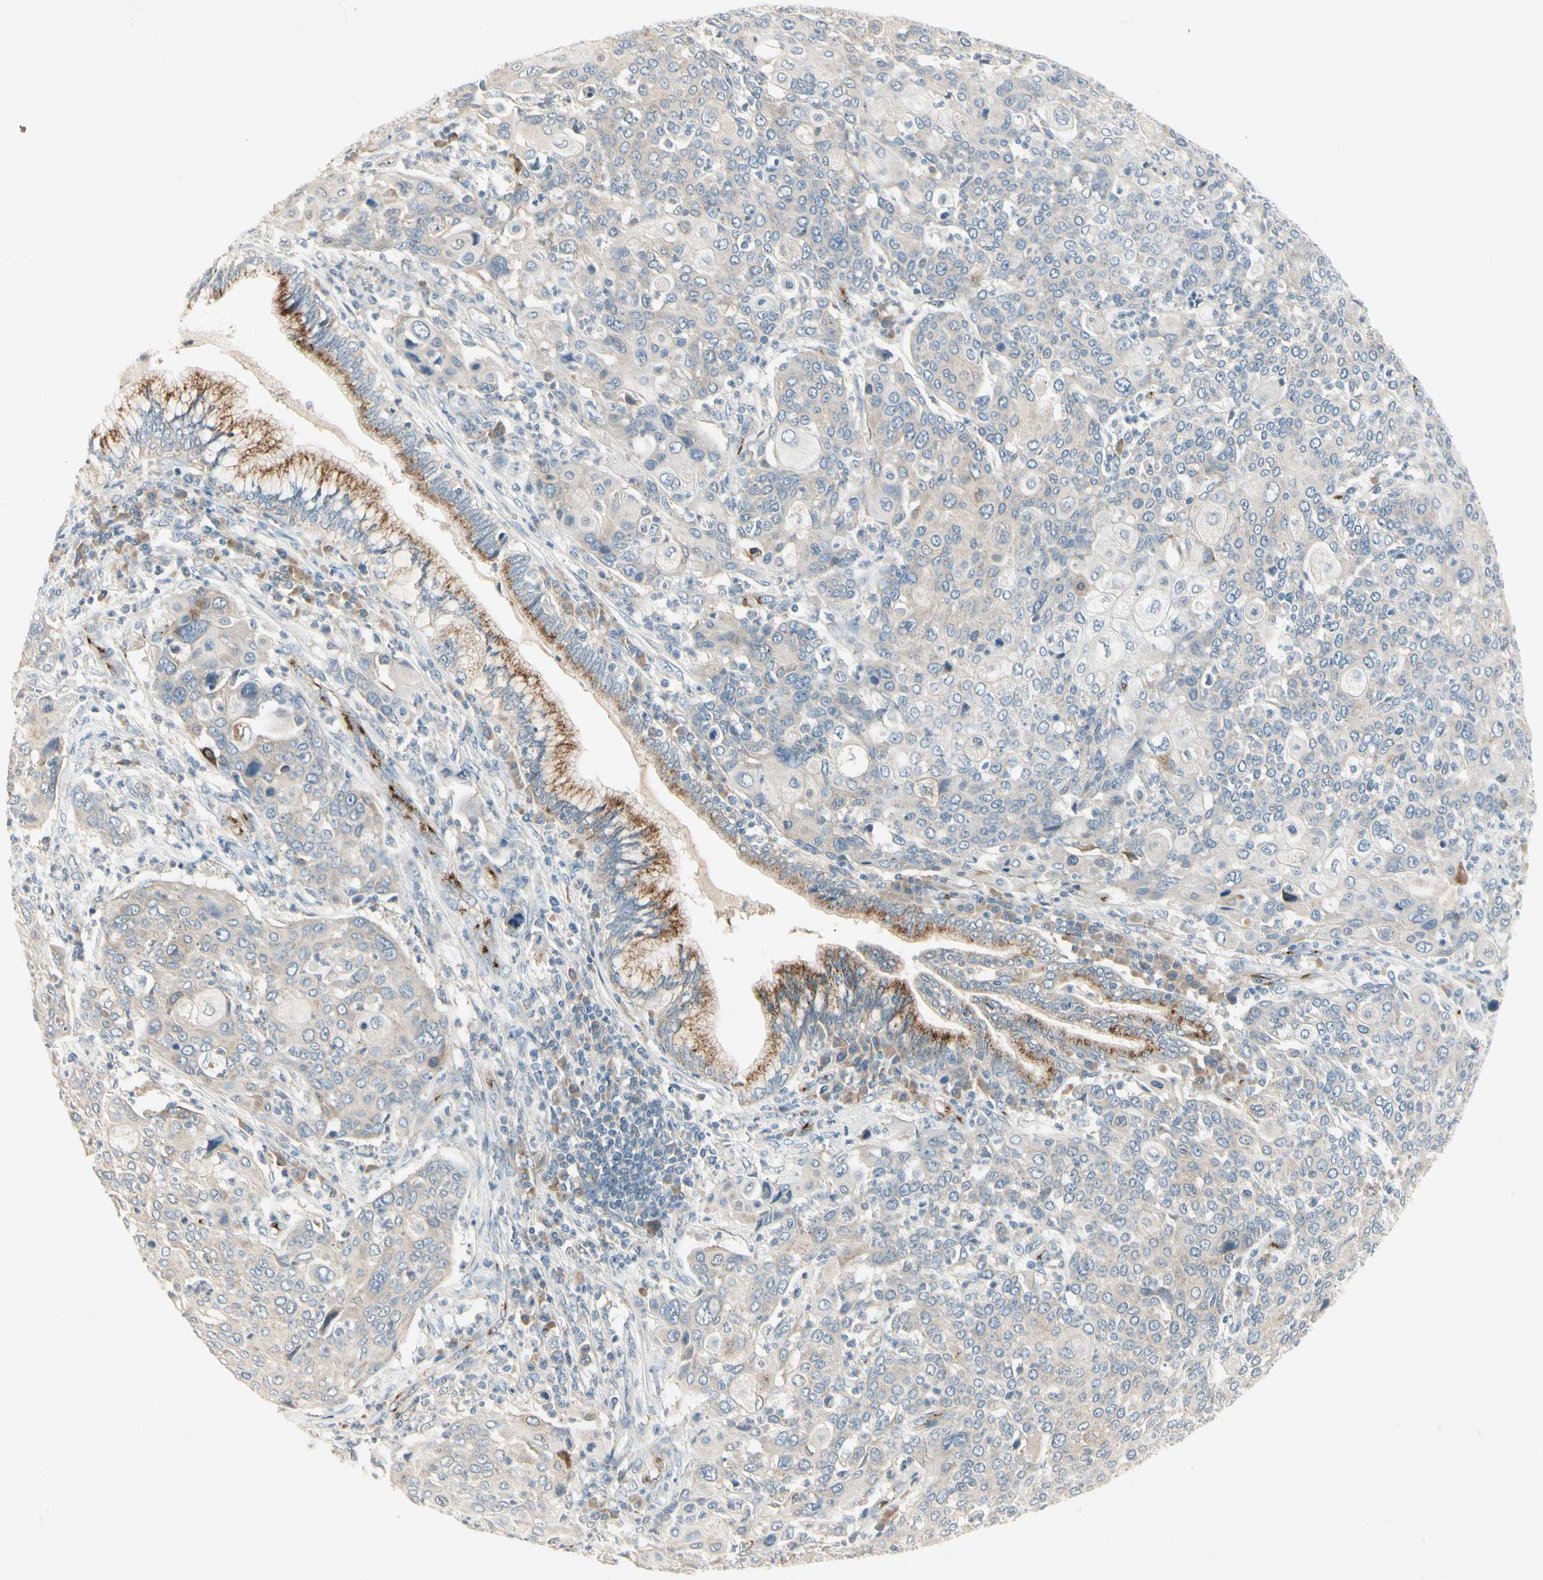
{"staining": {"intensity": "weak", "quantity": "25%-75%", "location": "cytoplasmic/membranous"}, "tissue": "cervical cancer", "cell_type": "Tumor cells", "image_type": "cancer", "snomed": [{"axis": "morphology", "description": "Squamous cell carcinoma, NOS"}, {"axis": "topography", "description": "Cervix"}], "caption": "DAB immunohistochemical staining of human squamous cell carcinoma (cervical) shows weak cytoplasmic/membranous protein positivity in approximately 25%-75% of tumor cells.", "gene": "MANSC1", "patient": {"sex": "female", "age": 40}}